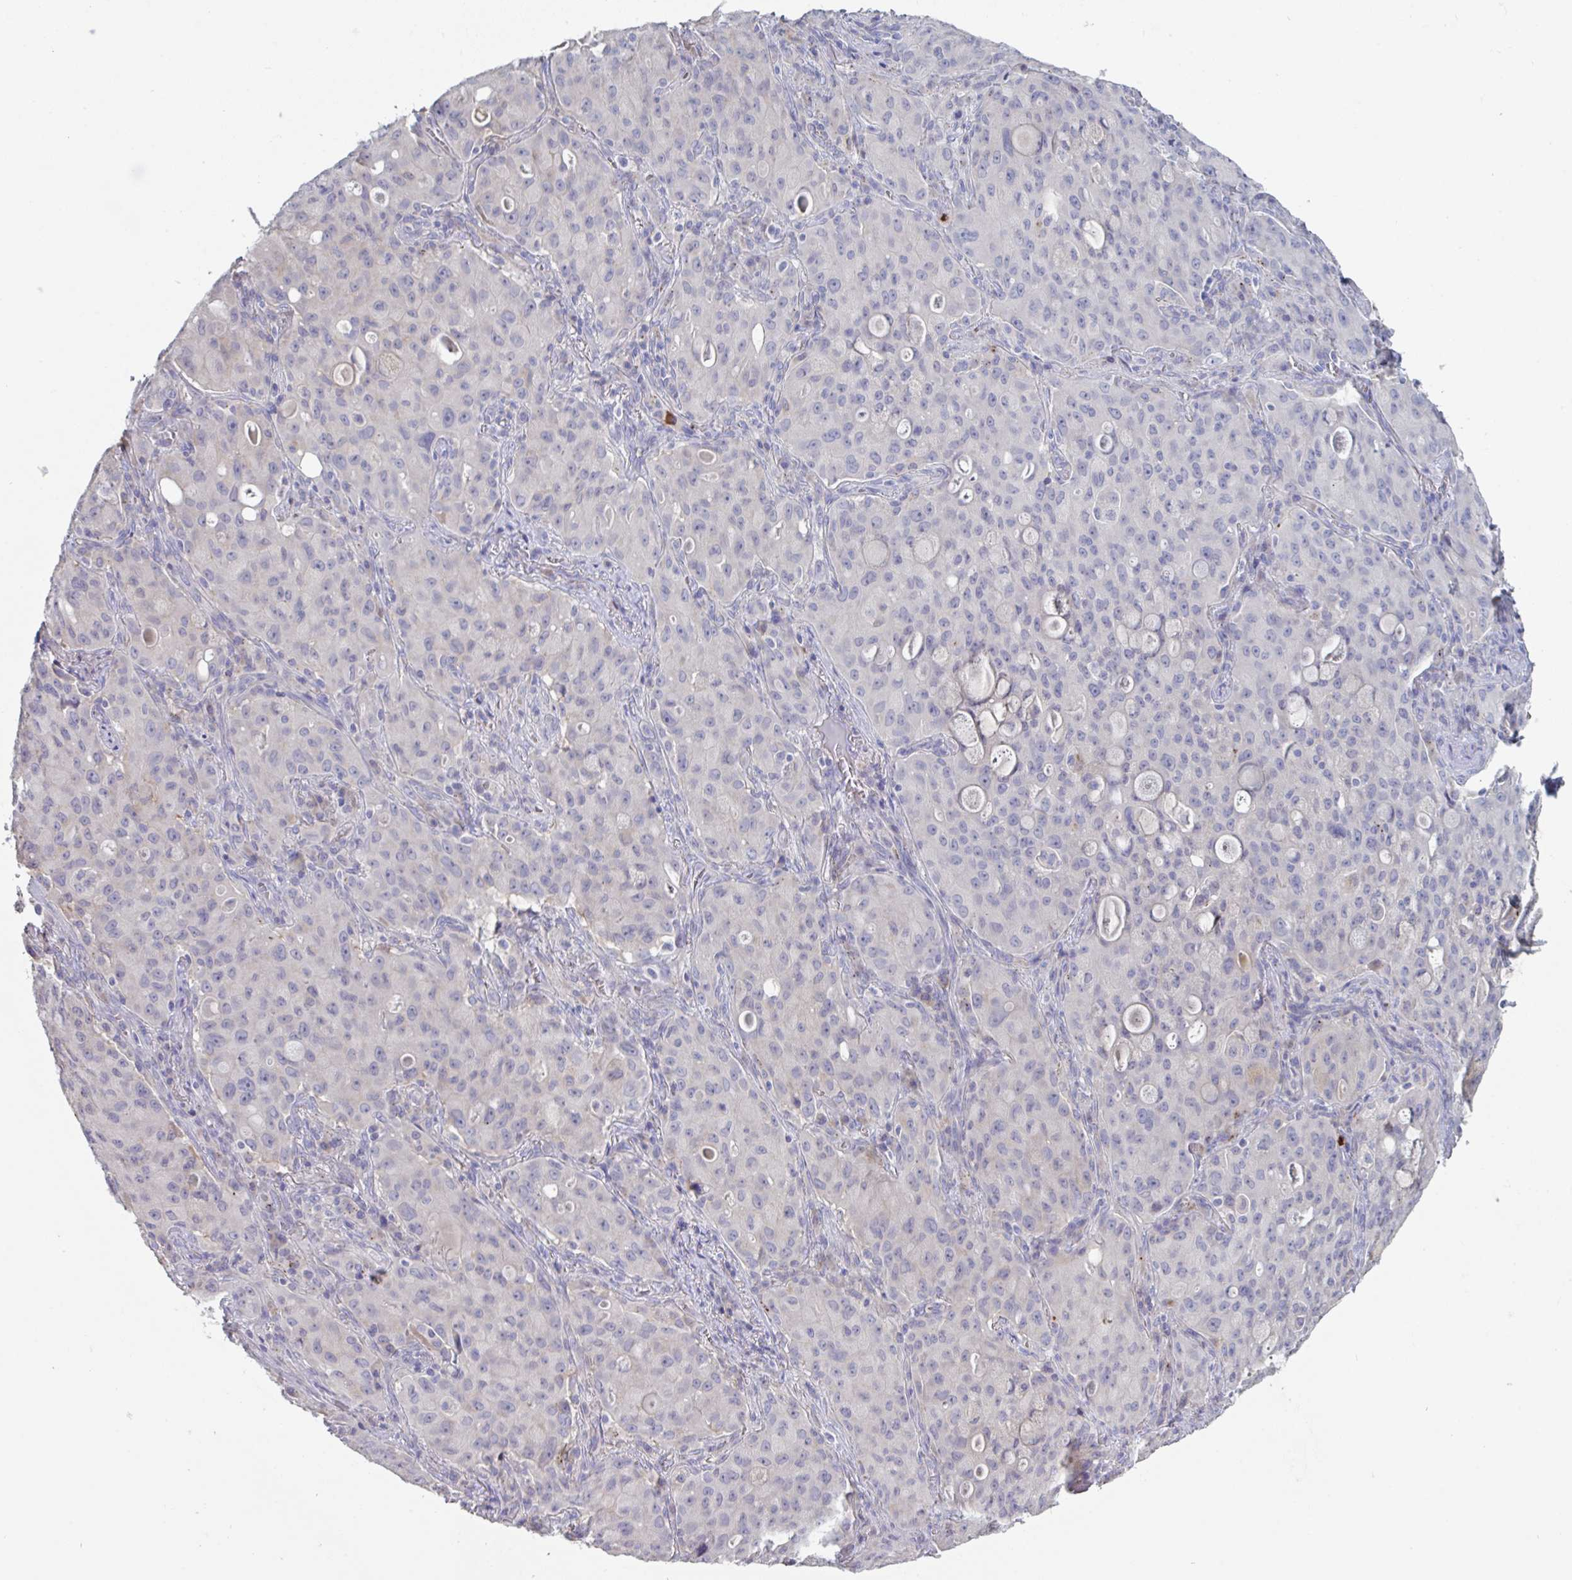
{"staining": {"intensity": "negative", "quantity": "none", "location": "none"}, "tissue": "lung cancer", "cell_type": "Tumor cells", "image_type": "cancer", "snomed": [{"axis": "morphology", "description": "Adenocarcinoma, NOS"}, {"axis": "topography", "description": "Lung"}], "caption": "A high-resolution histopathology image shows immunohistochemistry (IHC) staining of lung adenocarcinoma, which demonstrates no significant staining in tumor cells. The staining is performed using DAB brown chromogen with nuclei counter-stained in using hematoxylin.", "gene": "HGFAC", "patient": {"sex": "female", "age": 44}}